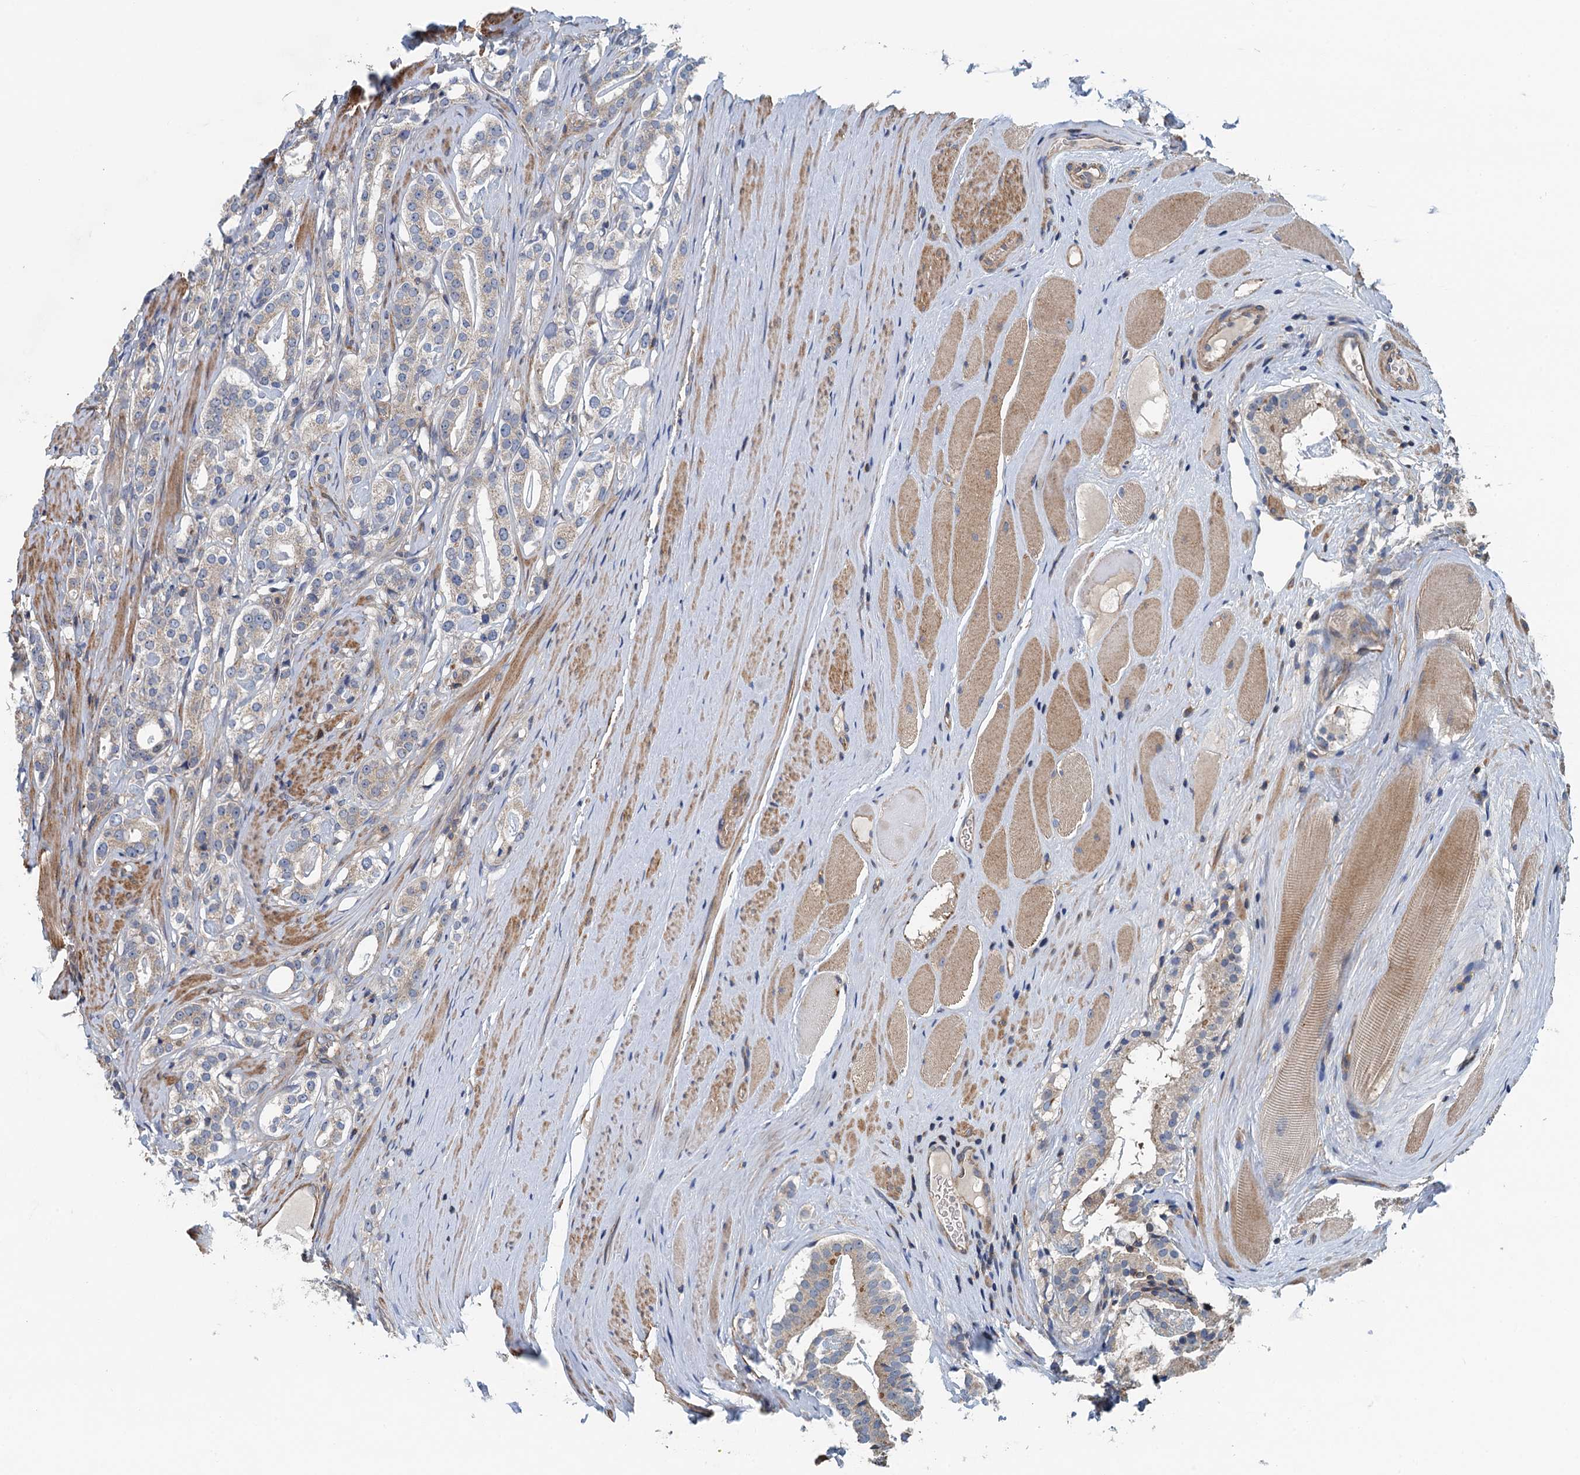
{"staining": {"intensity": "weak", "quantity": ">75%", "location": "cytoplasmic/membranous"}, "tissue": "prostate cancer", "cell_type": "Tumor cells", "image_type": "cancer", "snomed": [{"axis": "morphology", "description": "Adenocarcinoma, High grade"}, {"axis": "topography", "description": "Prostate"}], "caption": "Approximately >75% of tumor cells in human prostate cancer exhibit weak cytoplasmic/membranous protein staining as visualized by brown immunohistochemical staining.", "gene": "PPP1R14D", "patient": {"sex": "male", "age": 63}}